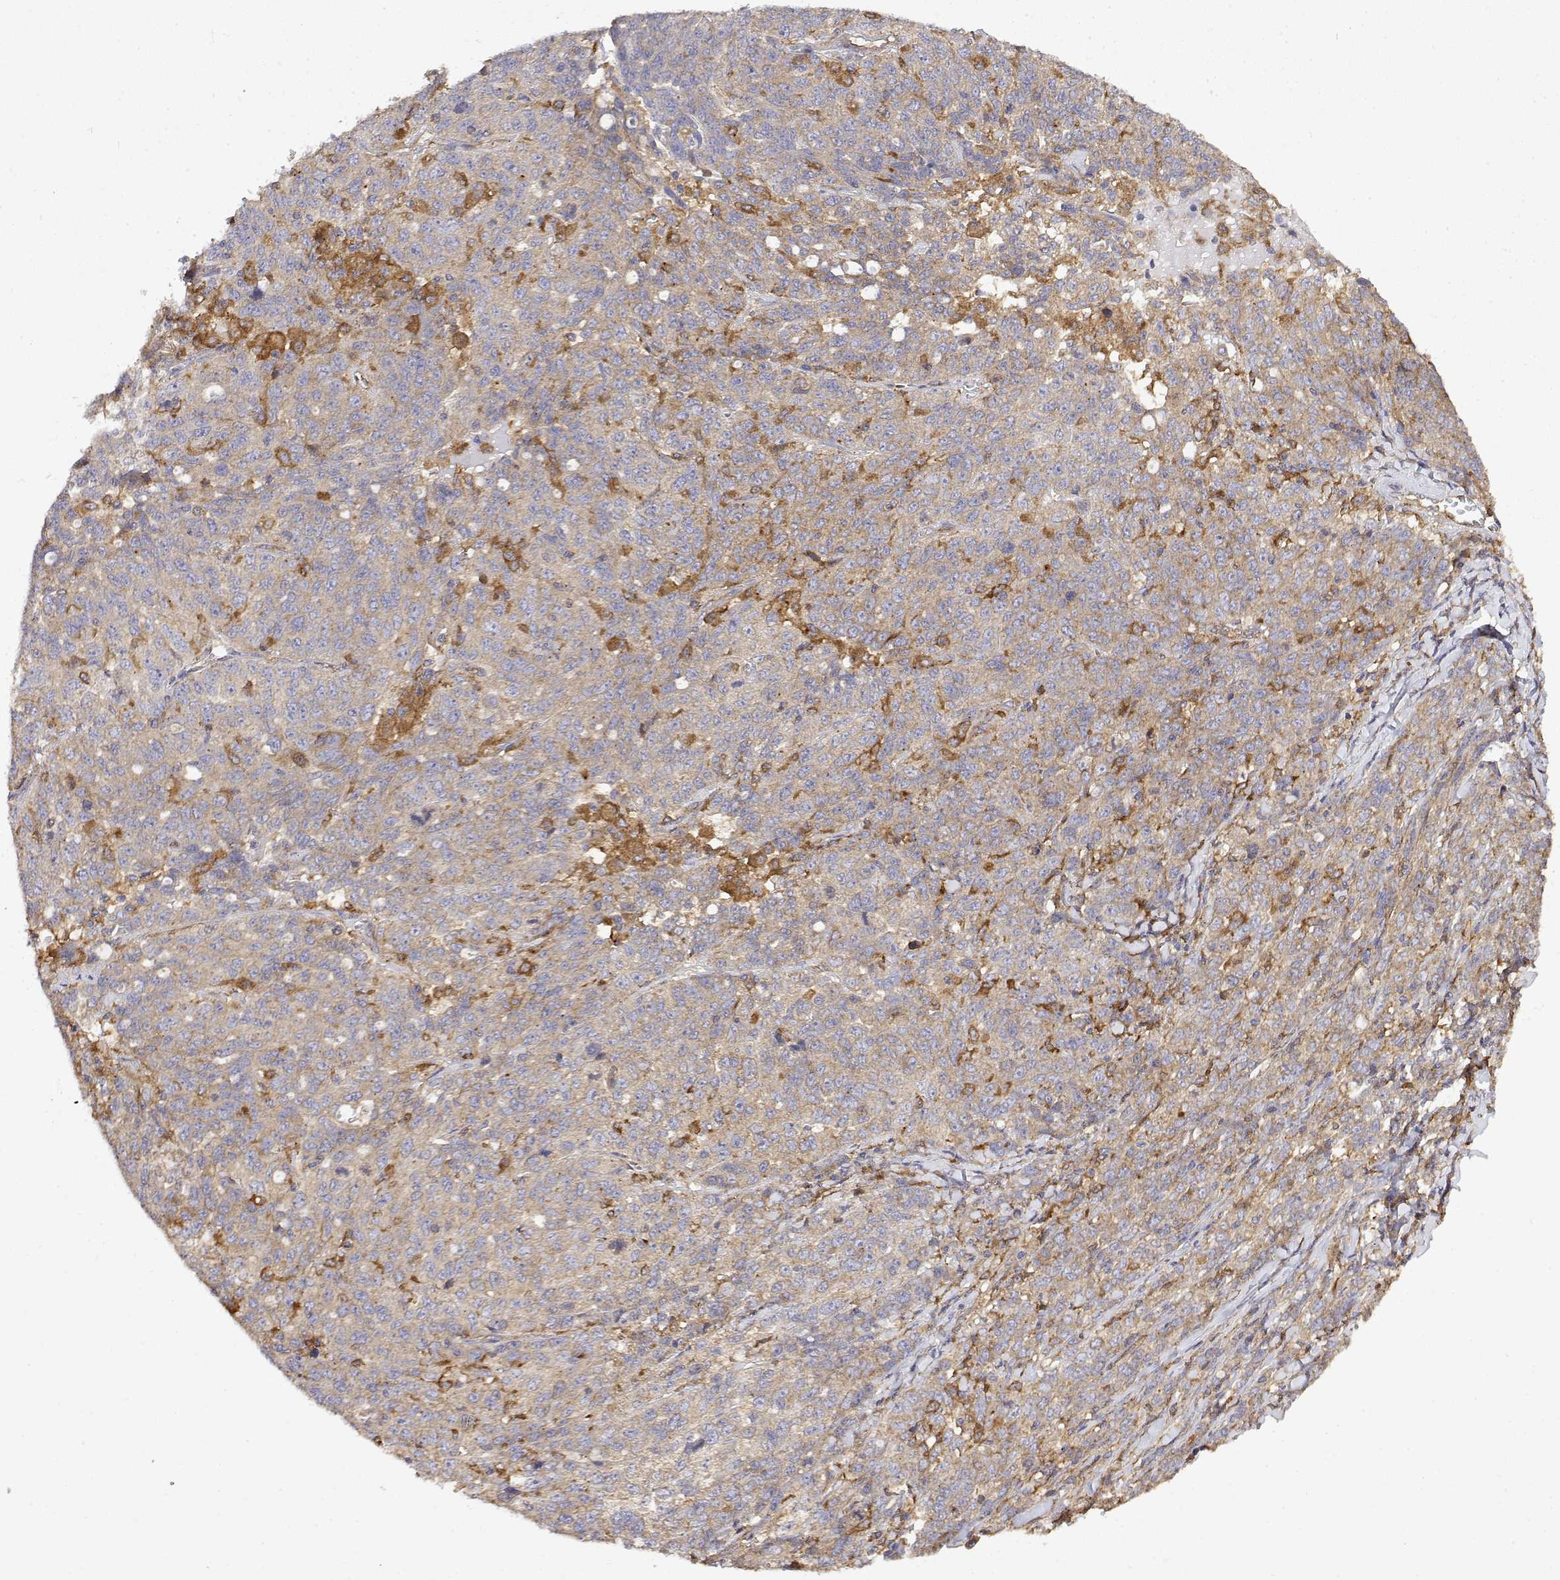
{"staining": {"intensity": "weak", "quantity": "<25%", "location": "cytoplasmic/membranous"}, "tissue": "ovarian cancer", "cell_type": "Tumor cells", "image_type": "cancer", "snomed": [{"axis": "morphology", "description": "Cystadenocarcinoma, serous, NOS"}, {"axis": "topography", "description": "Ovary"}], "caption": "Tumor cells show no significant expression in serous cystadenocarcinoma (ovarian).", "gene": "PACSIN2", "patient": {"sex": "female", "age": 71}}